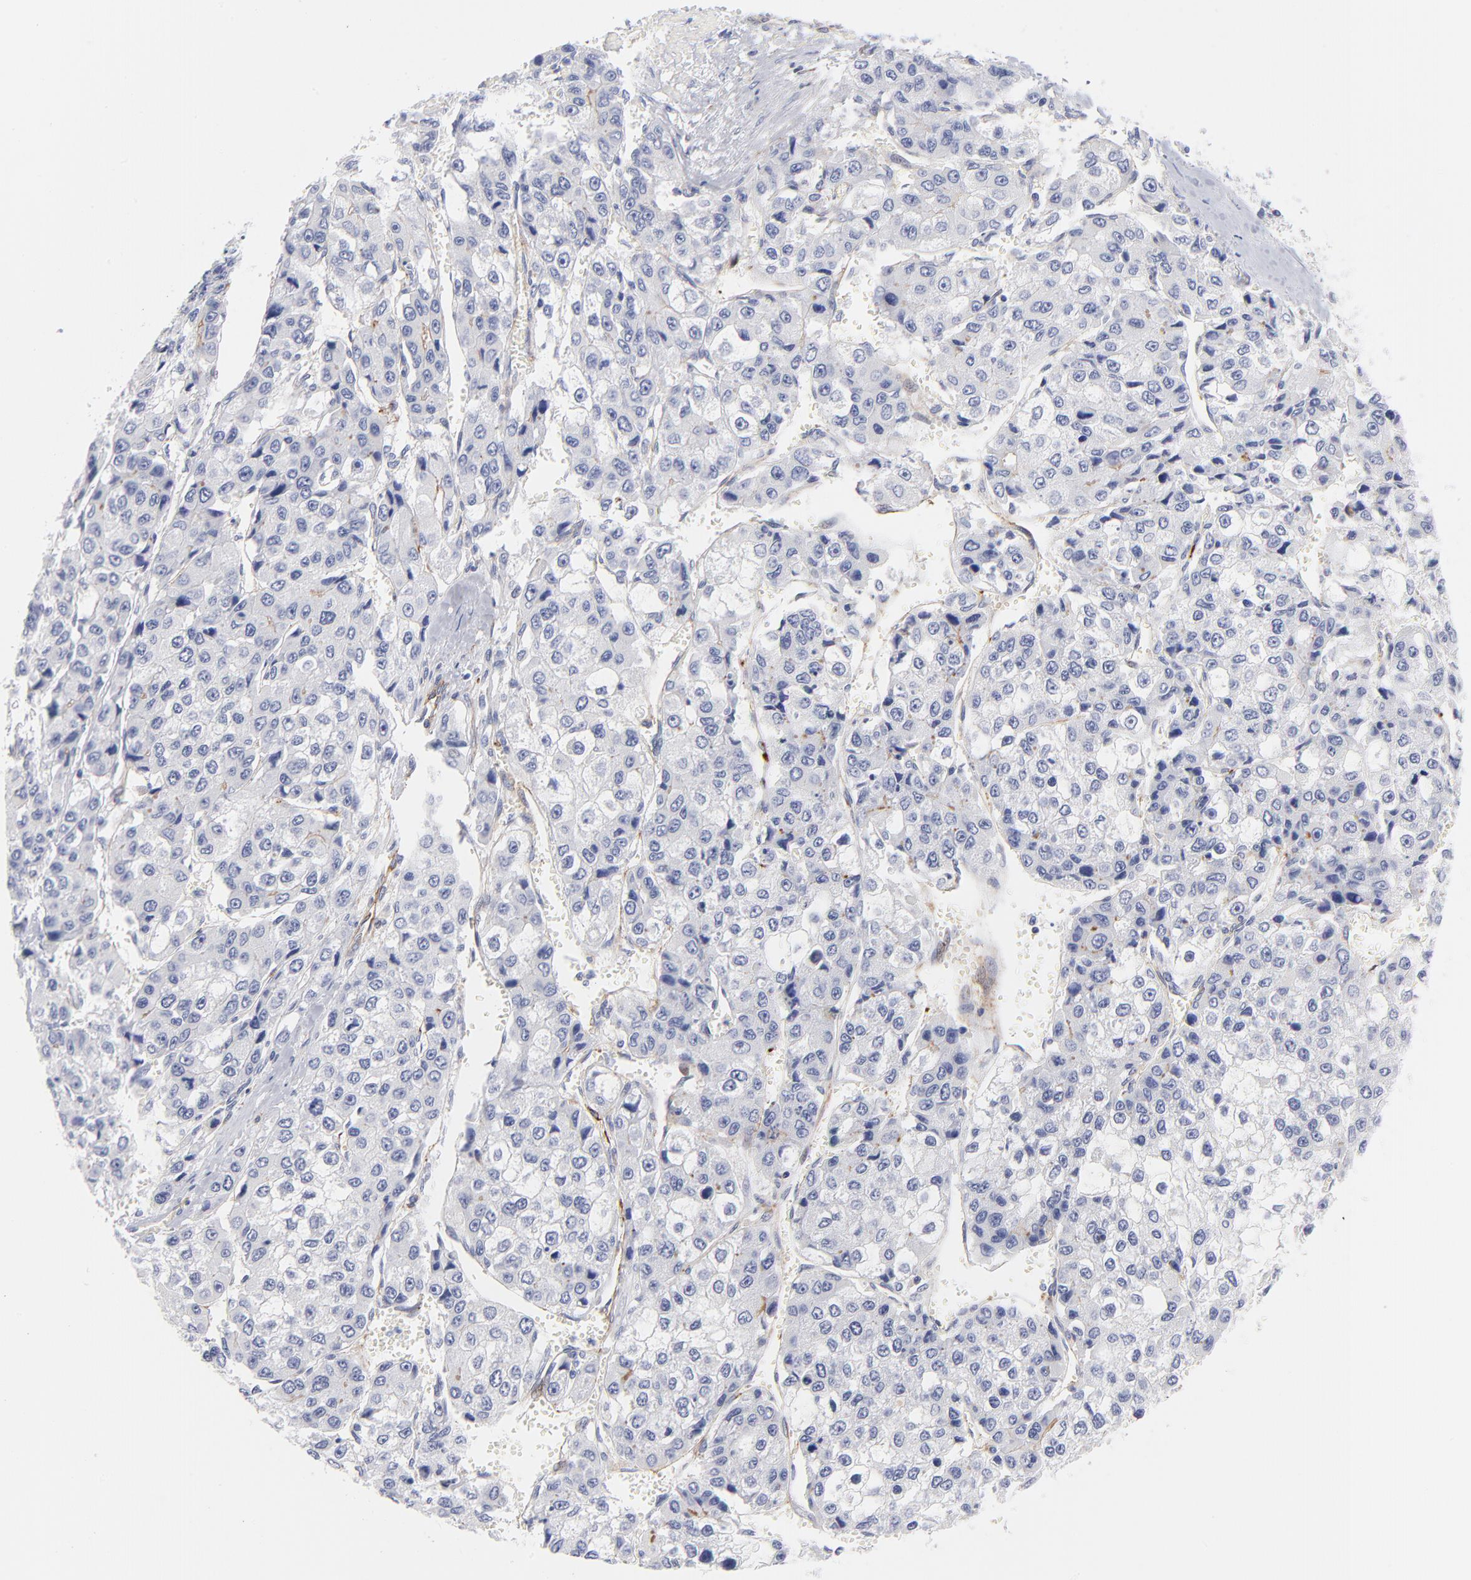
{"staining": {"intensity": "negative", "quantity": "none", "location": "none"}, "tissue": "liver cancer", "cell_type": "Tumor cells", "image_type": "cancer", "snomed": [{"axis": "morphology", "description": "Carcinoma, Hepatocellular, NOS"}, {"axis": "topography", "description": "Liver"}], "caption": "DAB (3,3'-diaminobenzidine) immunohistochemical staining of human hepatocellular carcinoma (liver) shows no significant staining in tumor cells. The staining is performed using DAB (3,3'-diaminobenzidine) brown chromogen with nuclei counter-stained in using hematoxylin.", "gene": "ACTA2", "patient": {"sex": "female", "age": 66}}